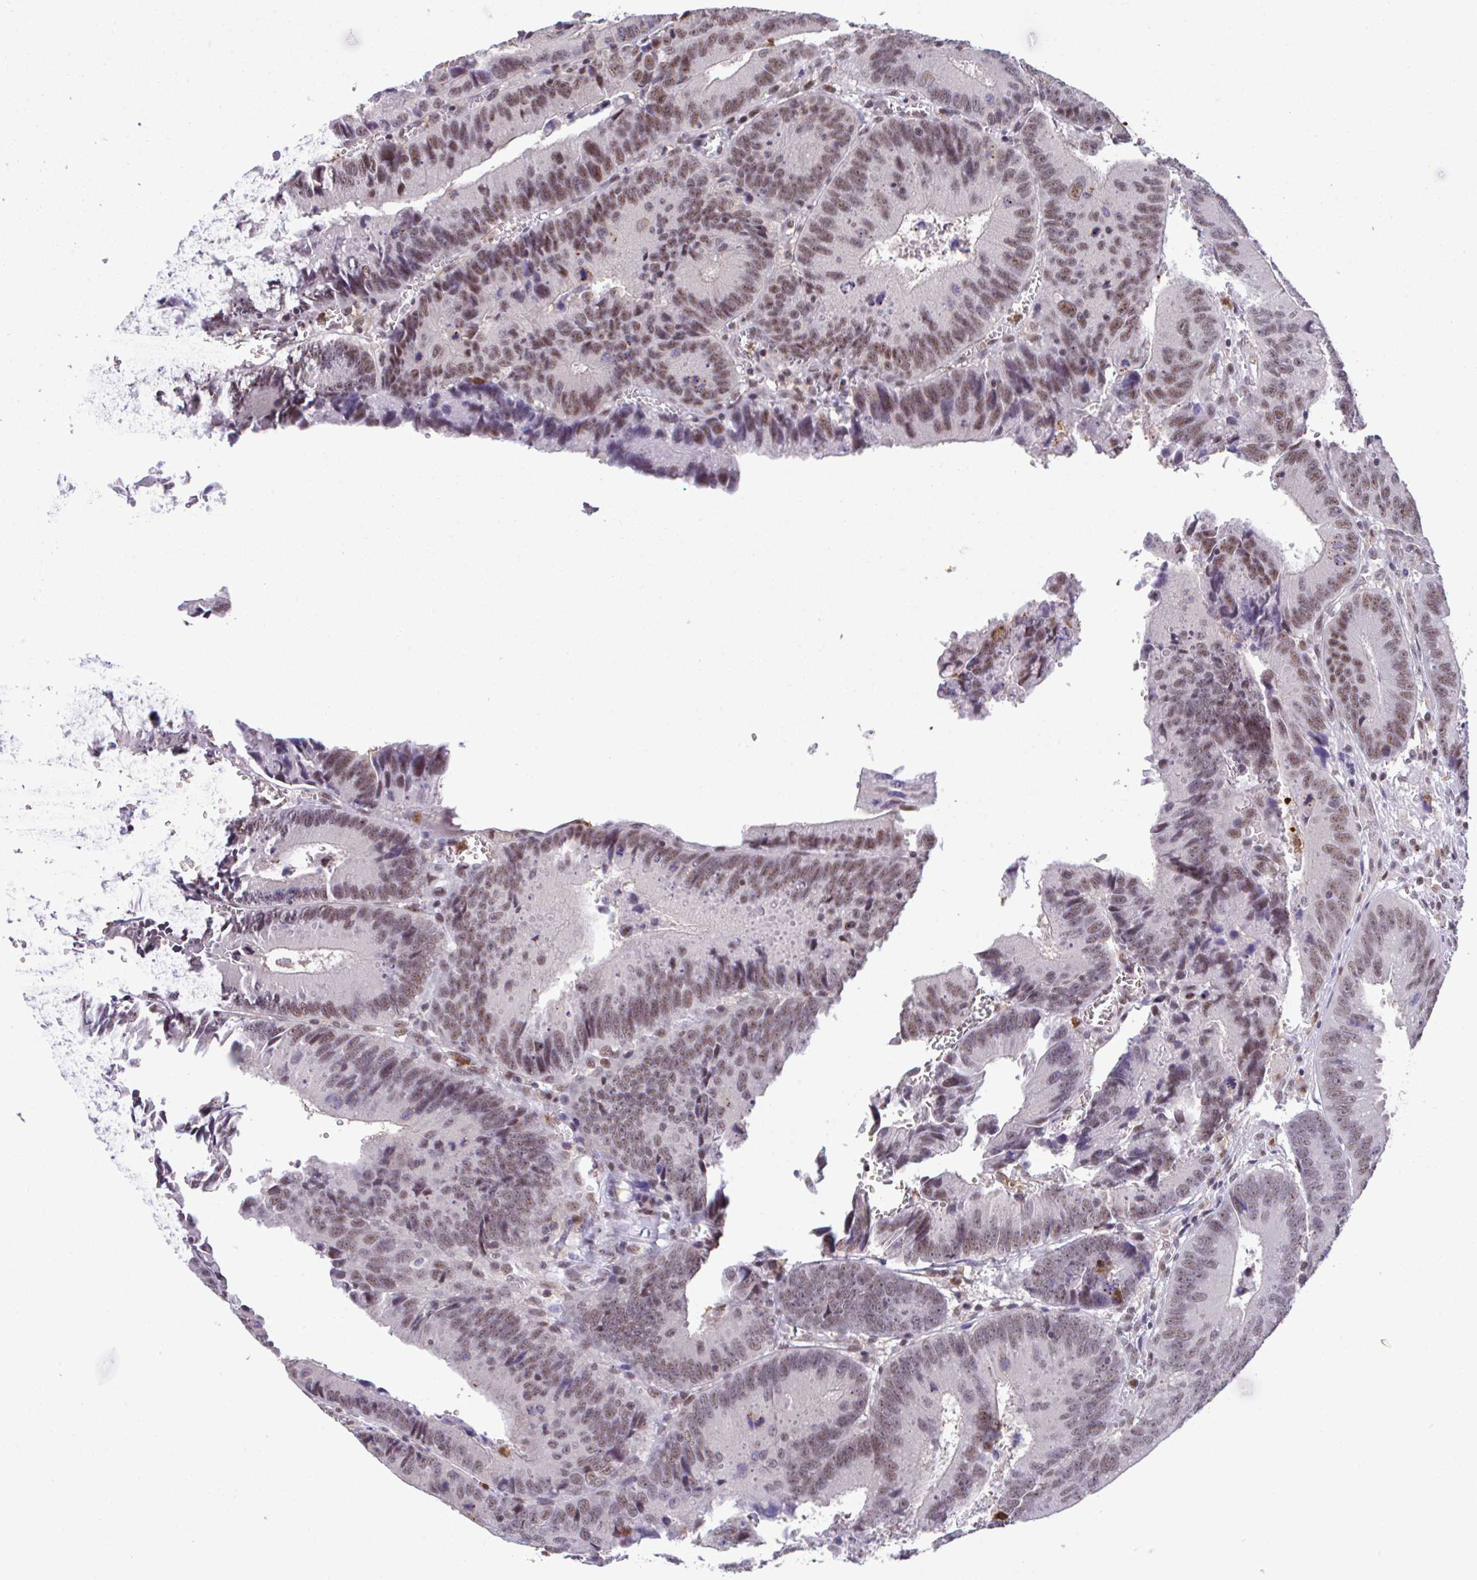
{"staining": {"intensity": "moderate", "quantity": ">75%", "location": "nuclear"}, "tissue": "colorectal cancer", "cell_type": "Tumor cells", "image_type": "cancer", "snomed": [{"axis": "morphology", "description": "Adenocarcinoma, NOS"}, {"axis": "topography", "description": "Rectum"}], "caption": "Colorectal cancer stained with DAB immunohistochemistry (IHC) reveals medium levels of moderate nuclear positivity in approximately >75% of tumor cells.", "gene": "OR6K3", "patient": {"sex": "female", "age": 81}}